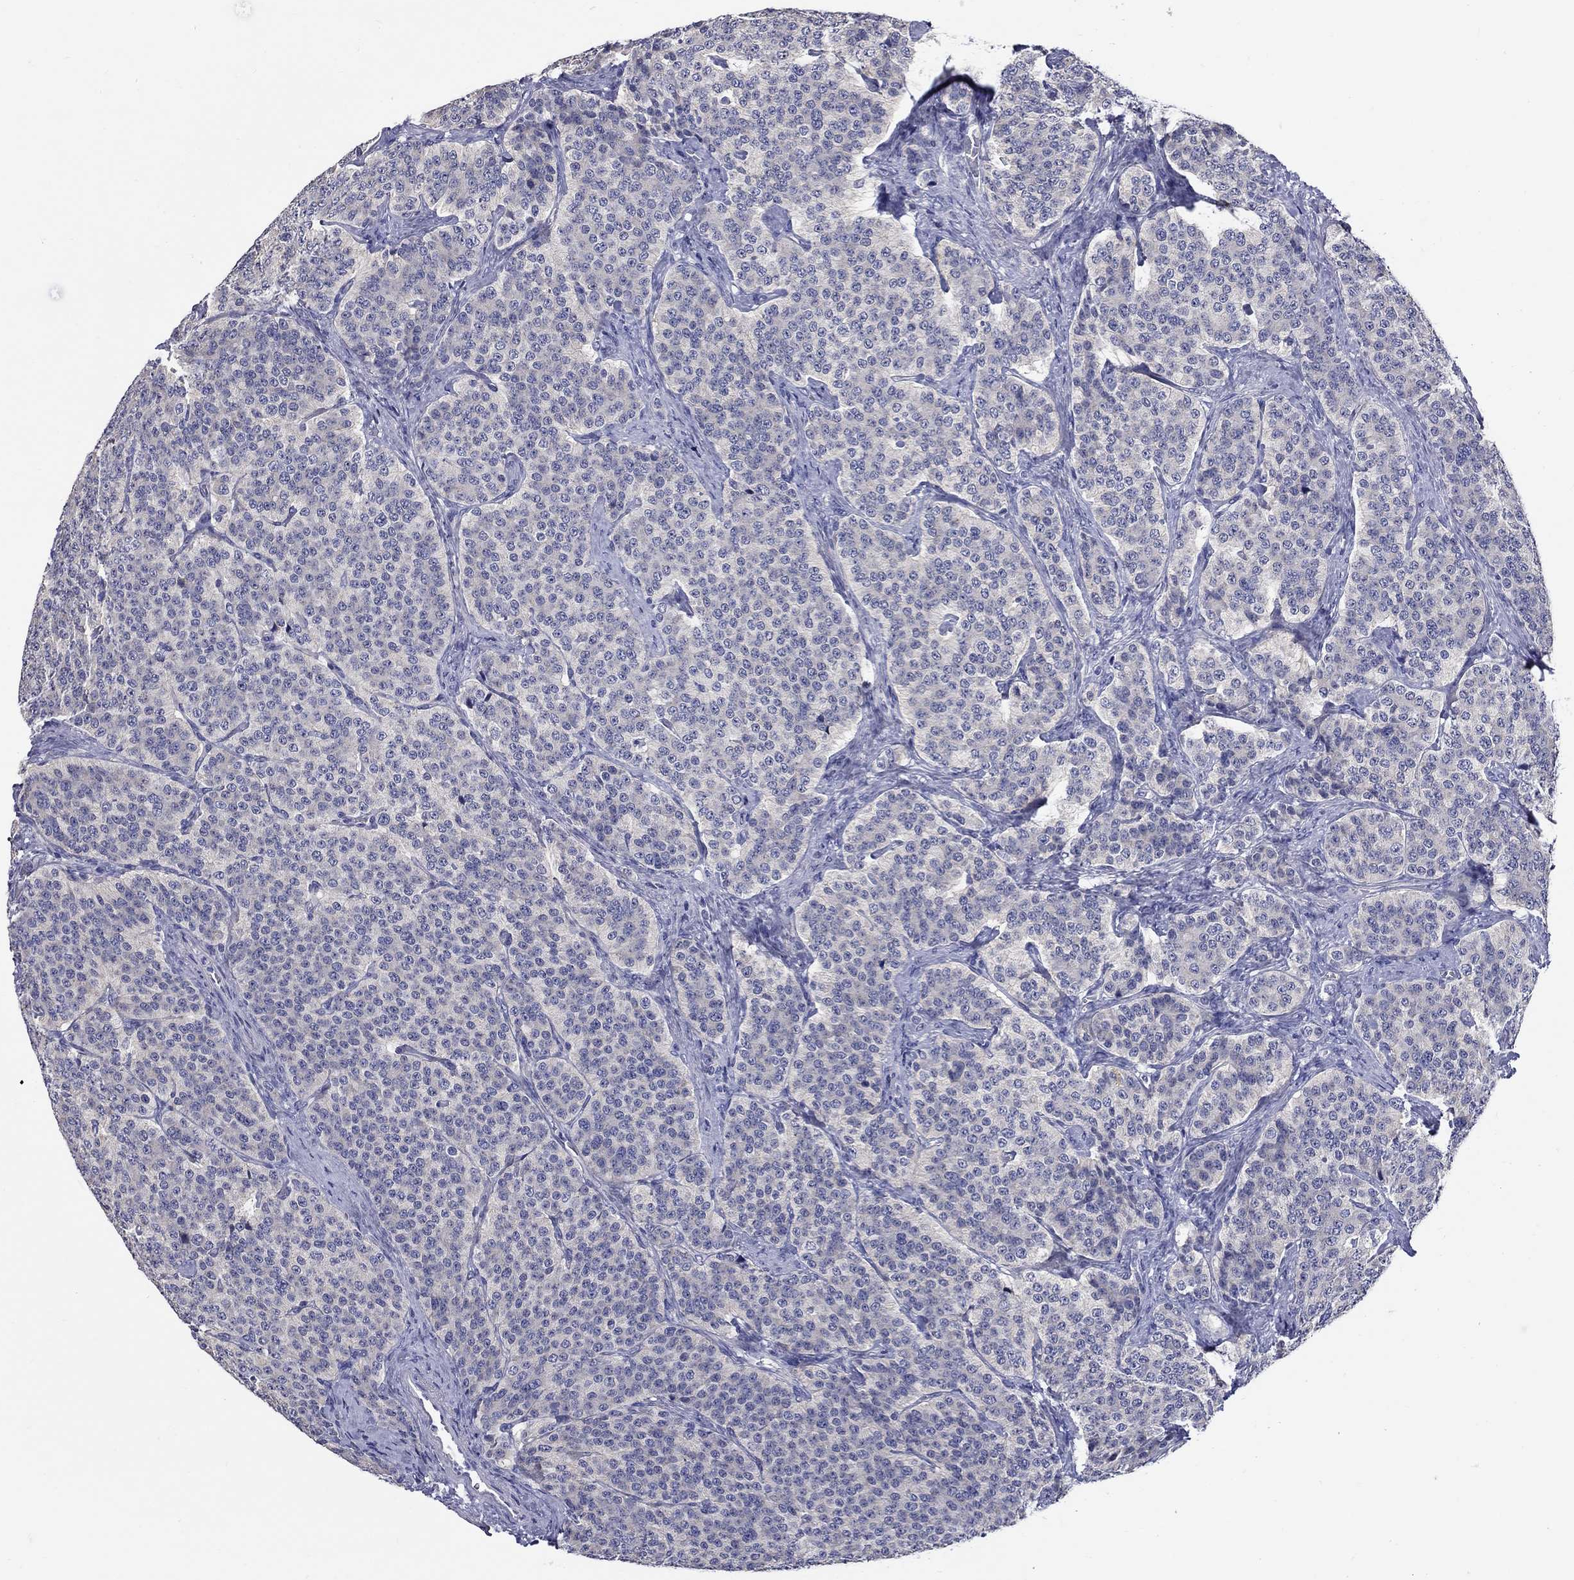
{"staining": {"intensity": "negative", "quantity": "none", "location": "none"}, "tissue": "carcinoid", "cell_type": "Tumor cells", "image_type": "cancer", "snomed": [{"axis": "morphology", "description": "Carcinoid, malignant, NOS"}, {"axis": "topography", "description": "Small intestine"}], "caption": "Human carcinoid (malignant) stained for a protein using IHC exhibits no expression in tumor cells.", "gene": "SLC30A3", "patient": {"sex": "female", "age": 58}}